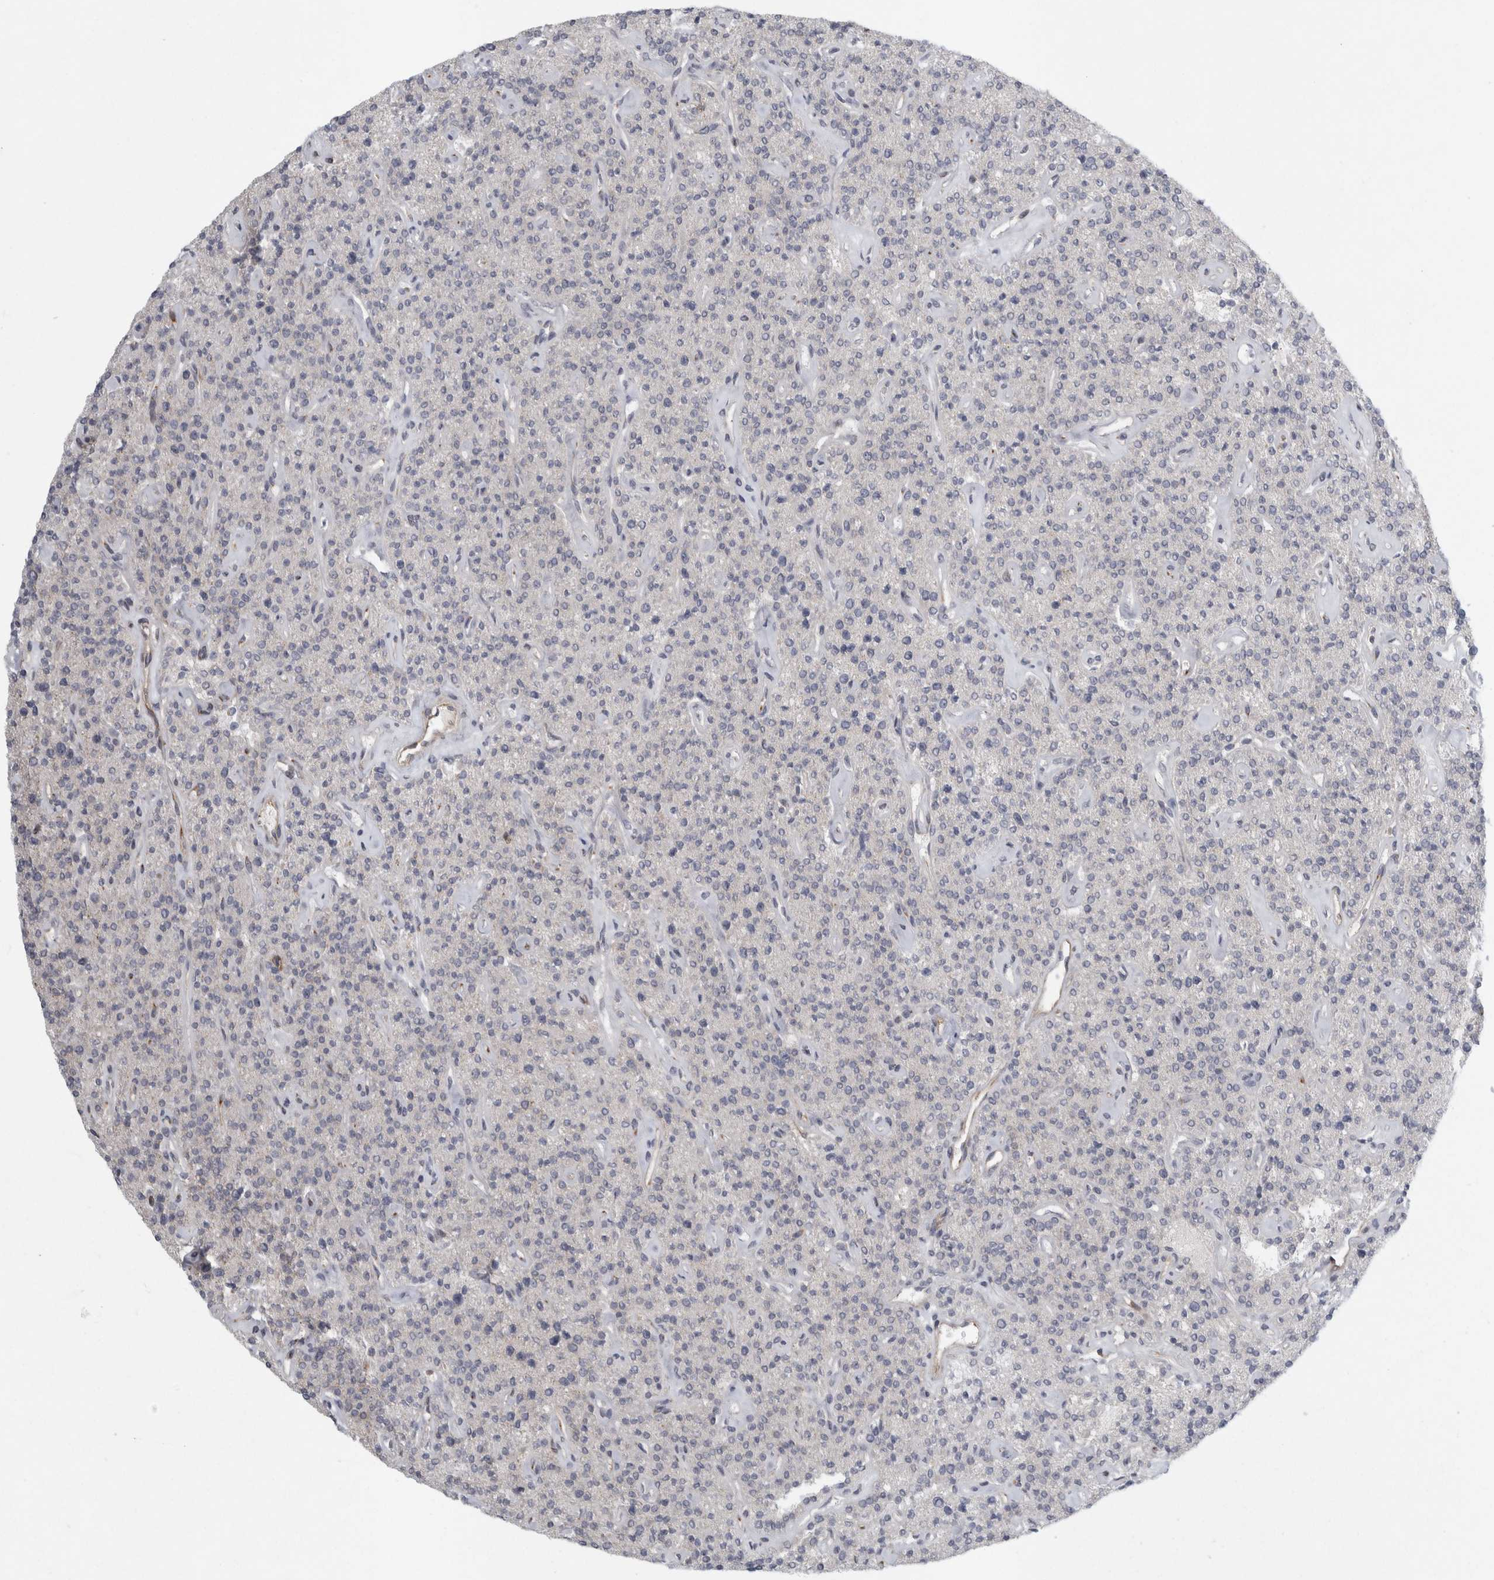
{"staining": {"intensity": "moderate", "quantity": "25%-75%", "location": "cytoplasmic/membranous"}, "tissue": "parathyroid gland", "cell_type": "Glandular cells", "image_type": "normal", "snomed": [{"axis": "morphology", "description": "Normal tissue, NOS"}, {"axis": "topography", "description": "Parathyroid gland"}], "caption": "Moderate cytoplasmic/membranous protein positivity is present in approximately 25%-75% of glandular cells in parathyroid gland. The staining is performed using DAB (3,3'-diaminobenzidine) brown chromogen to label protein expression. The nuclei are counter-stained blue using hematoxylin.", "gene": "PEX6", "patient": {"sex": "male", "age": 46}}